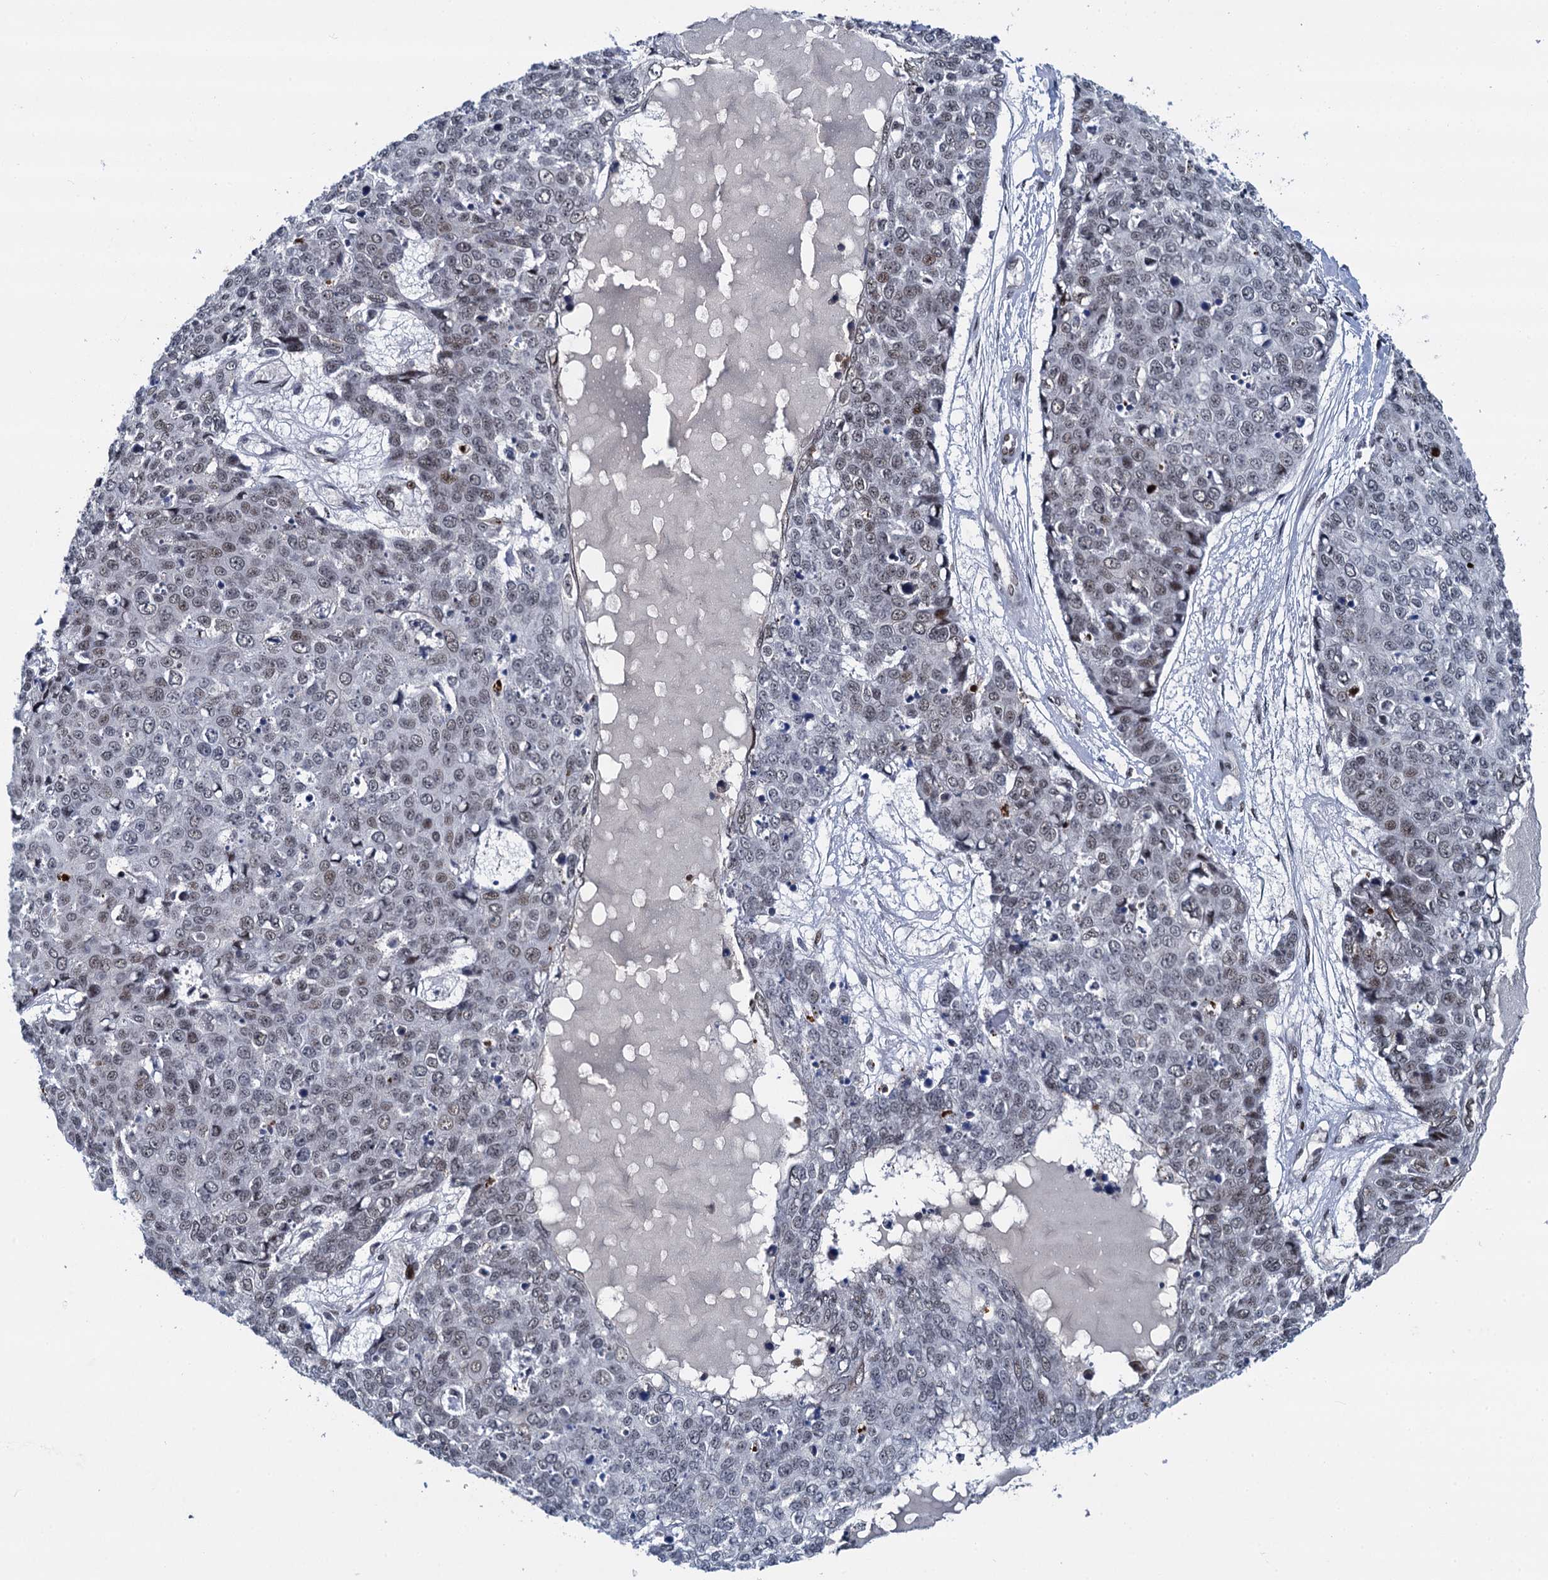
{"staining": {"intensity": "weak", "quantity": "<25%", "location": "nuclear"}, "tissue": "skin cancer", "cell_type": "Tumor cells", "image_type": "cancer", "snomed": [{"axis": "morphology", "description": "Squamous cell carcinoma, NOS"}, {"axis": "topography", "description": "Skin"}], "caption": "Tumor cells are negative for brown protein staining in skin cancer. The staining is performed using DAB (3,3'-diaminobenzidine) brown chromogen with nuclei counter-stained in using hematoxylin.", "gene": "RUFY2", "patient": {"sex": "female", "age": 44}}